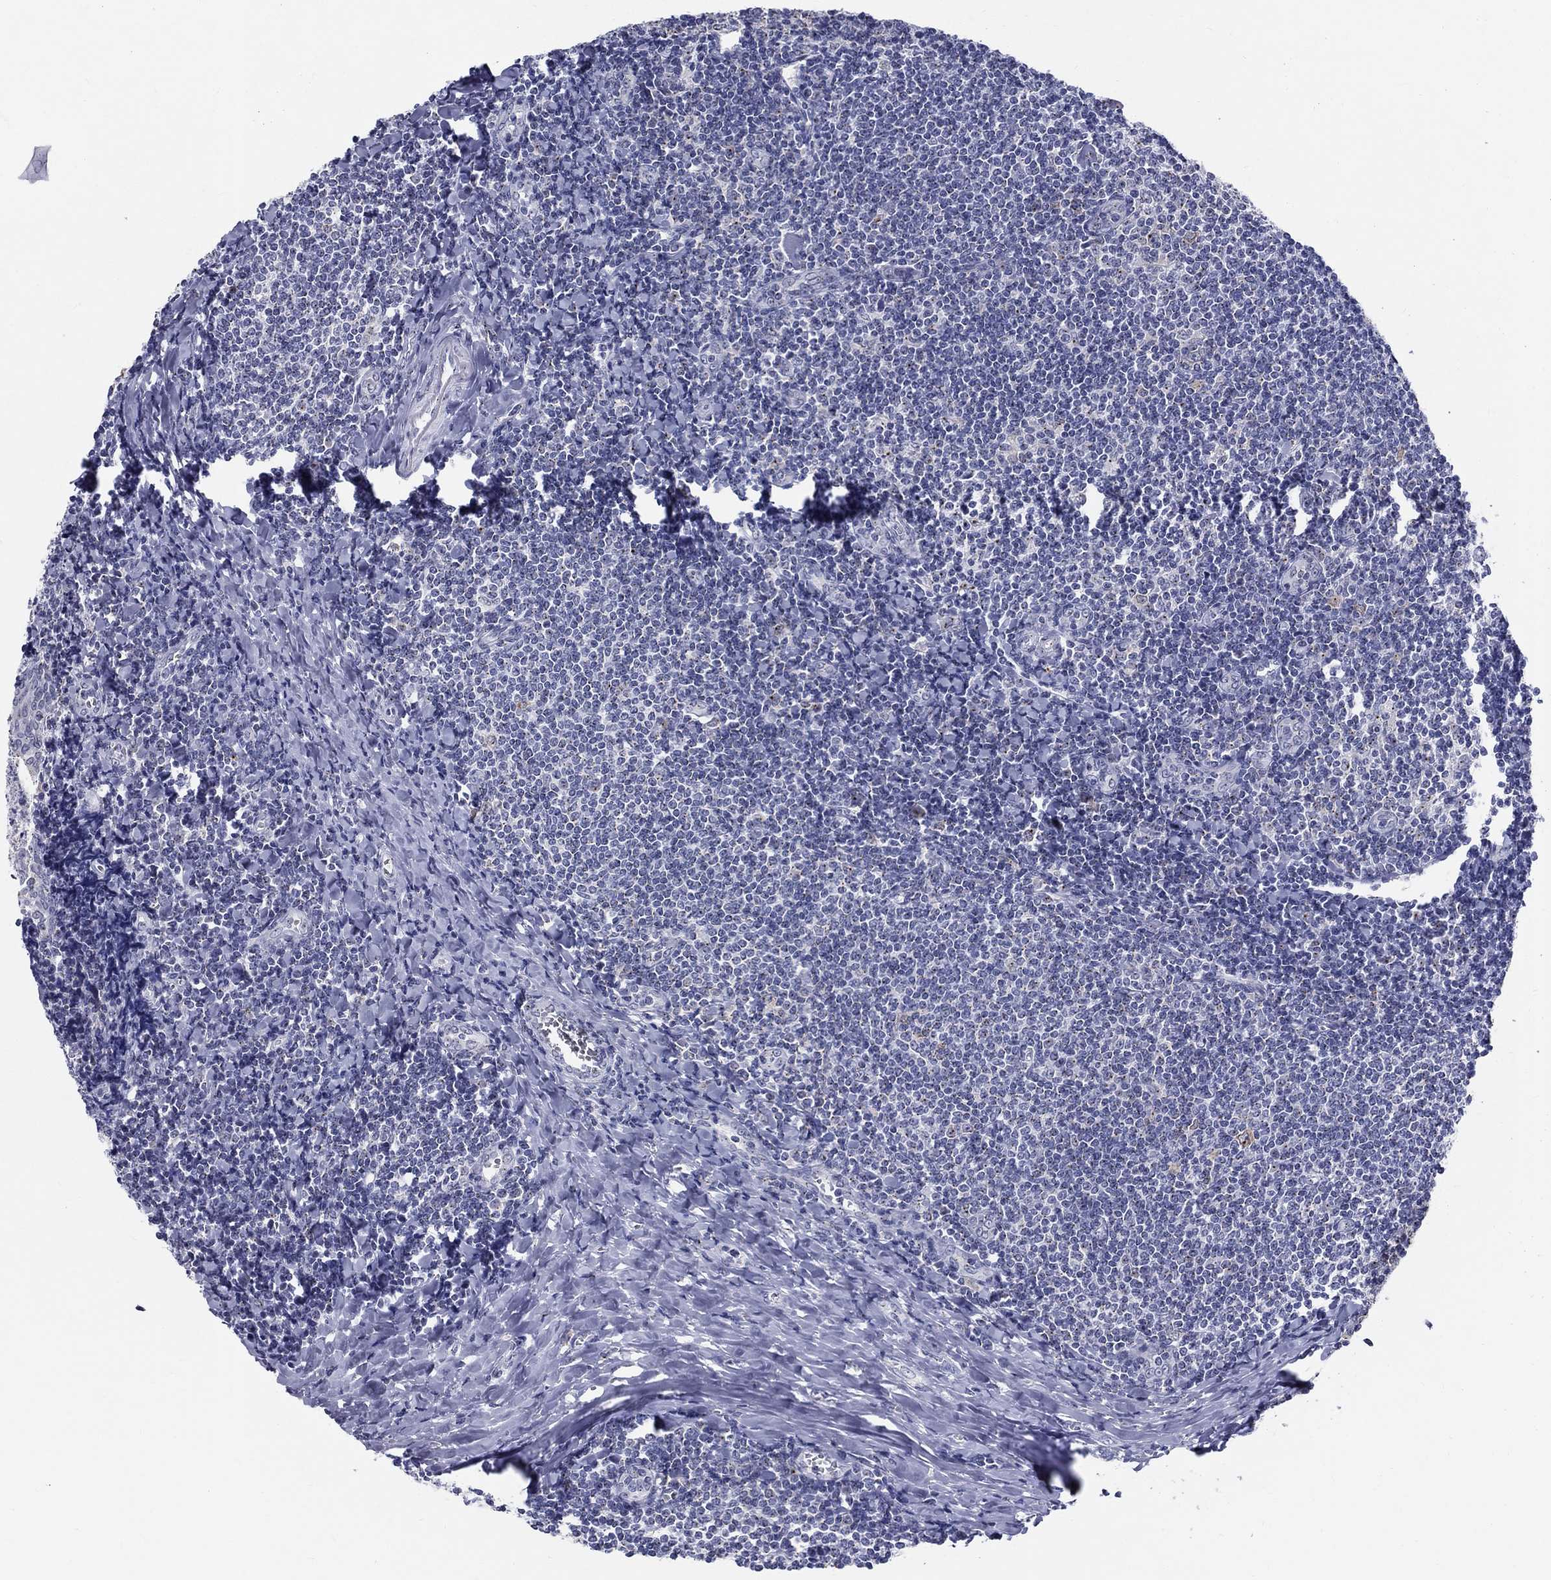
{"staining": {"intensity": "weak", "quantity": "<25%", "location": "cytoplasmic/membranous"}, "tissue": "tonsil", "cell_type": "Germinal center cells", "image_type": "normal", "snomed": [{"axis": "morphology", "description": "Normal tissue, NOS"}, {"axis": "topography", "description": "Tonsil"}], "caption": "Image shows no protein expression in germinal center cells of normal tonsil. (DAB IHC with hematoxylin counter stain).", "gene": "CEP43", "patient": {"sex": "female", "age": 12}}